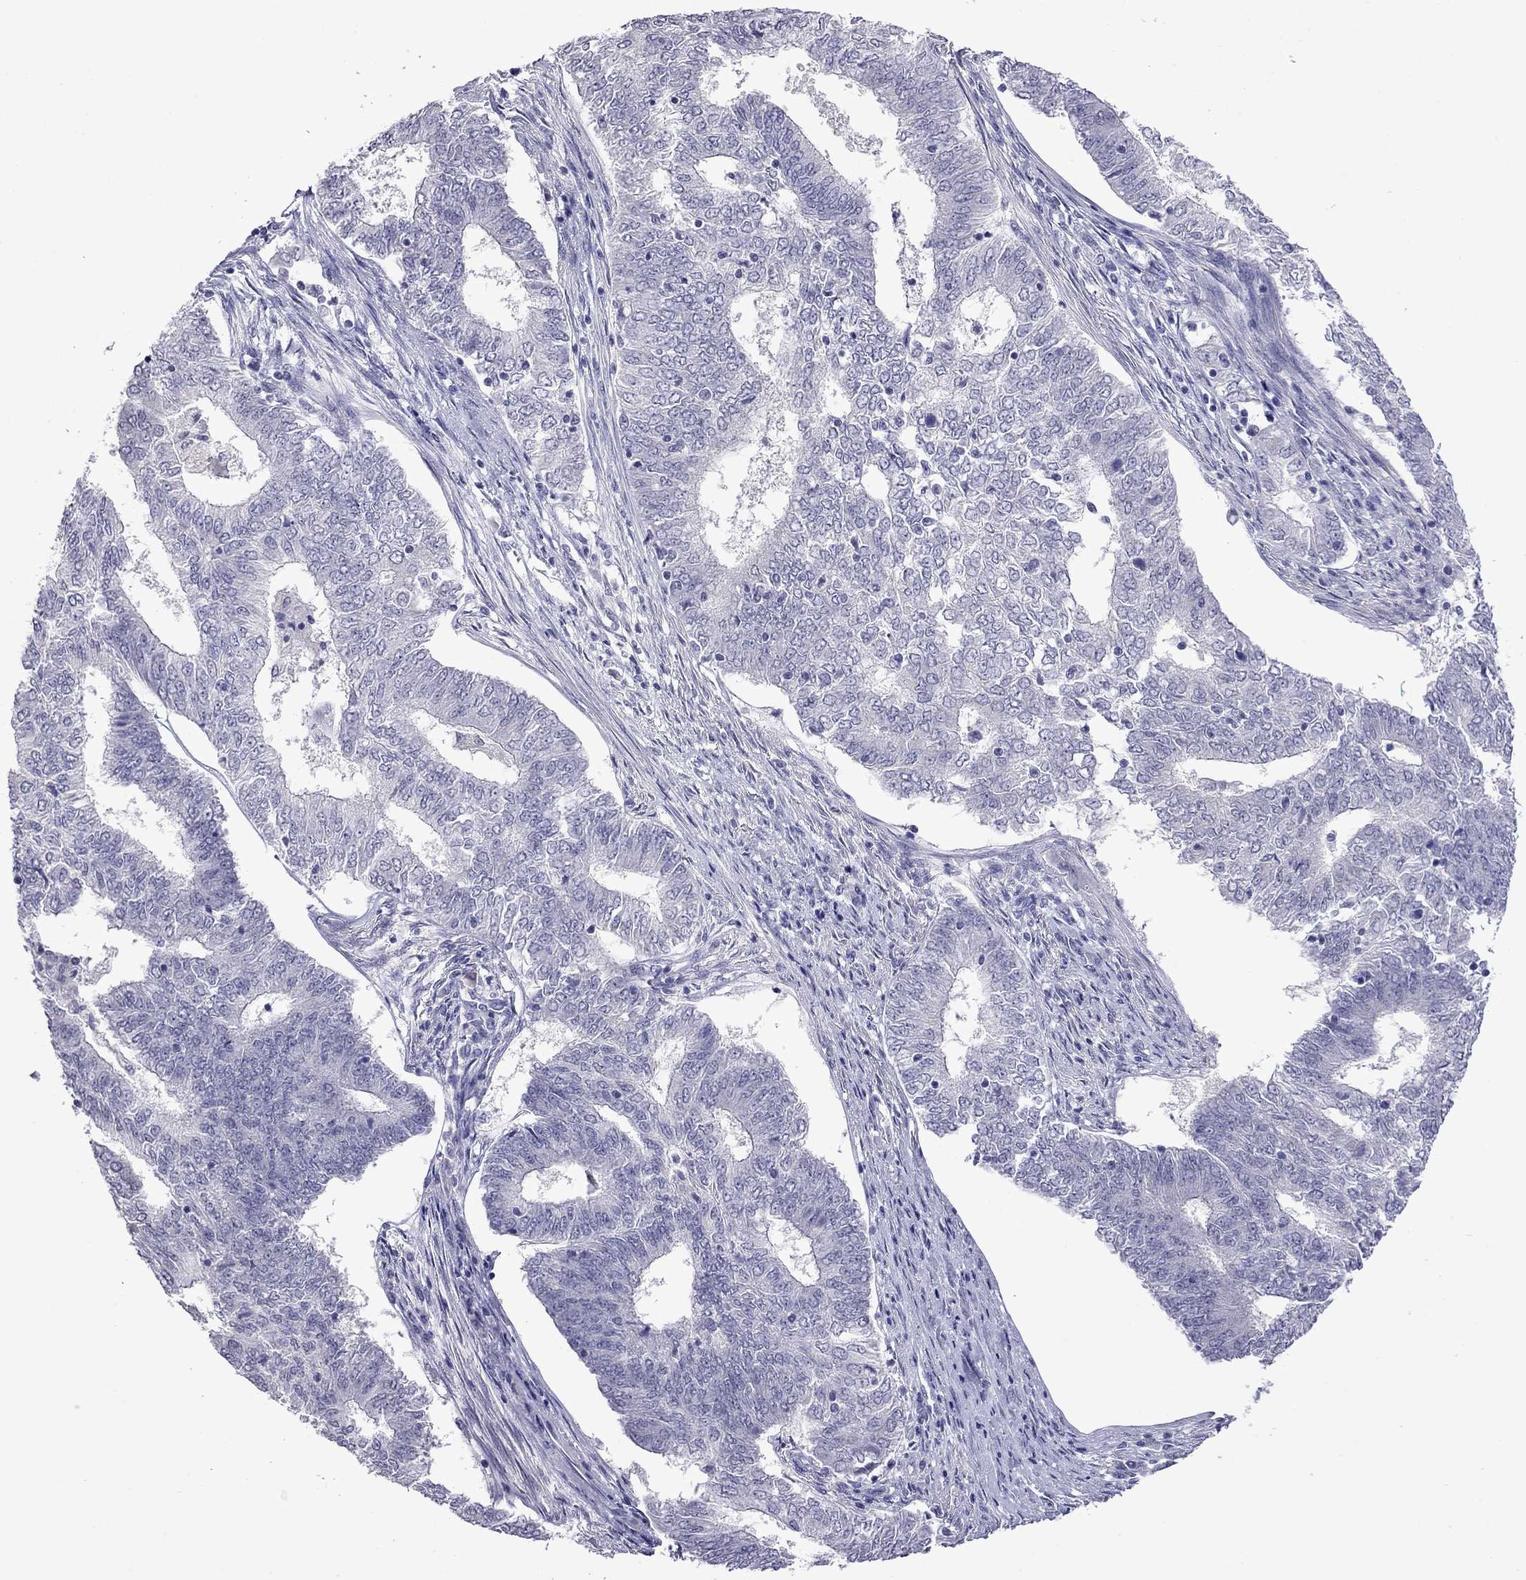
{"staining": {"intensity": "negative", "quantity": "none", "location": "none"}, "tissue": "endometrial cancer", "cell_type": "Tumor cells", "image_type": "cancer", "snomed": [{"axis": "morphology", "description": "Adenocarcinoma, NOS"}, {"axis": "topography", "description": "Endometrium"}], "caption": "High power microscopy histopathology image of an IHC histopathology image of adenocarcinoma (endometrial), revealing no significant positivity in tumor cells.", "gene": "STAR", "patient": {"sex": "female", "age": 62}}